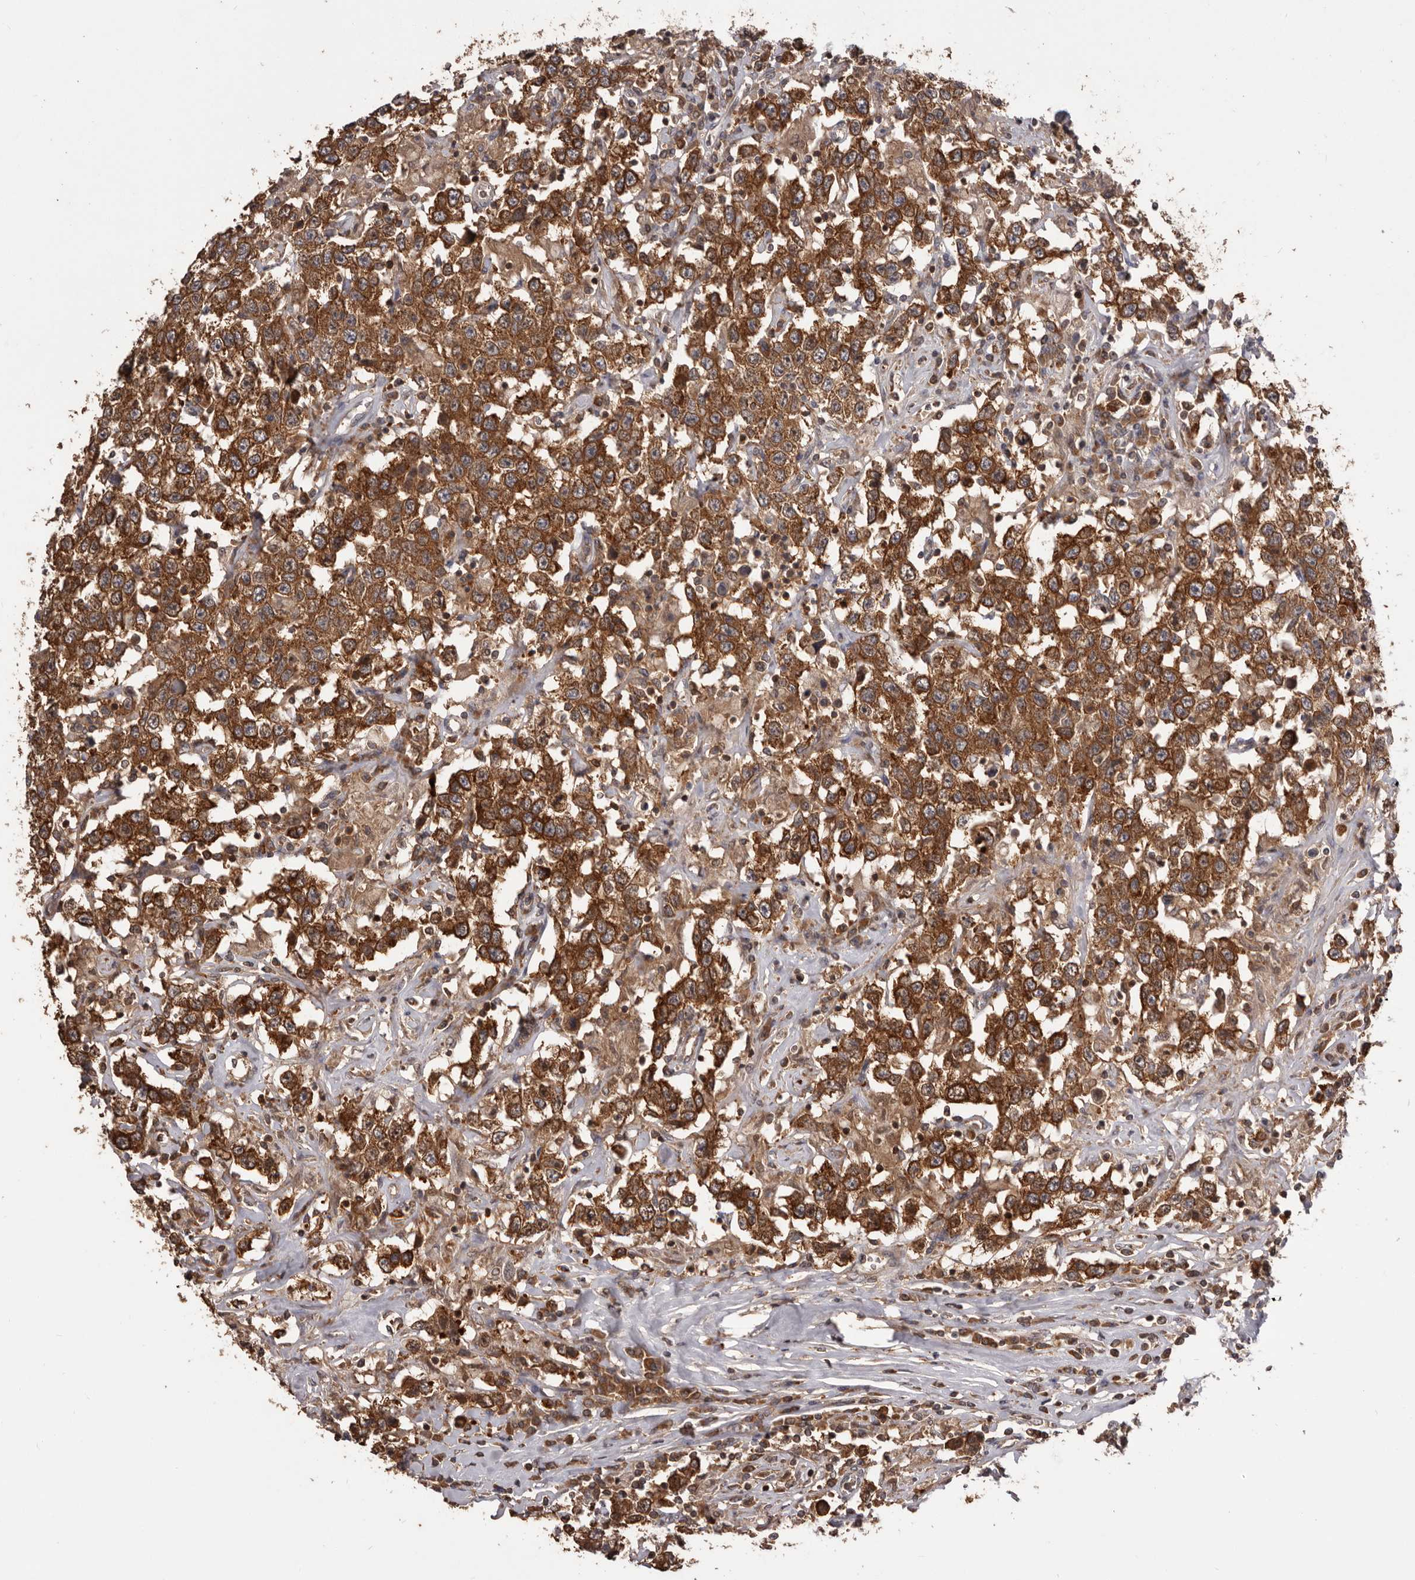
{"staining": {"intensity": "strong", "quantity": ">75%", "location": "cytoplasmic/membranous"}, "tissue": "testis cancer", "cell_type": "Tumor cells", "image_type": "cancer", "snomed": [{"axis": "morphology", "description": "Seminoma, NOS"}, {"axis": "topography", "description": "Testis"}], "caption": "Testis seminoma stained with a protein marker reveals strong staining in tumor cells.", "gene": "HBS1L", "patient": {"sex": "male", "age": 41}}